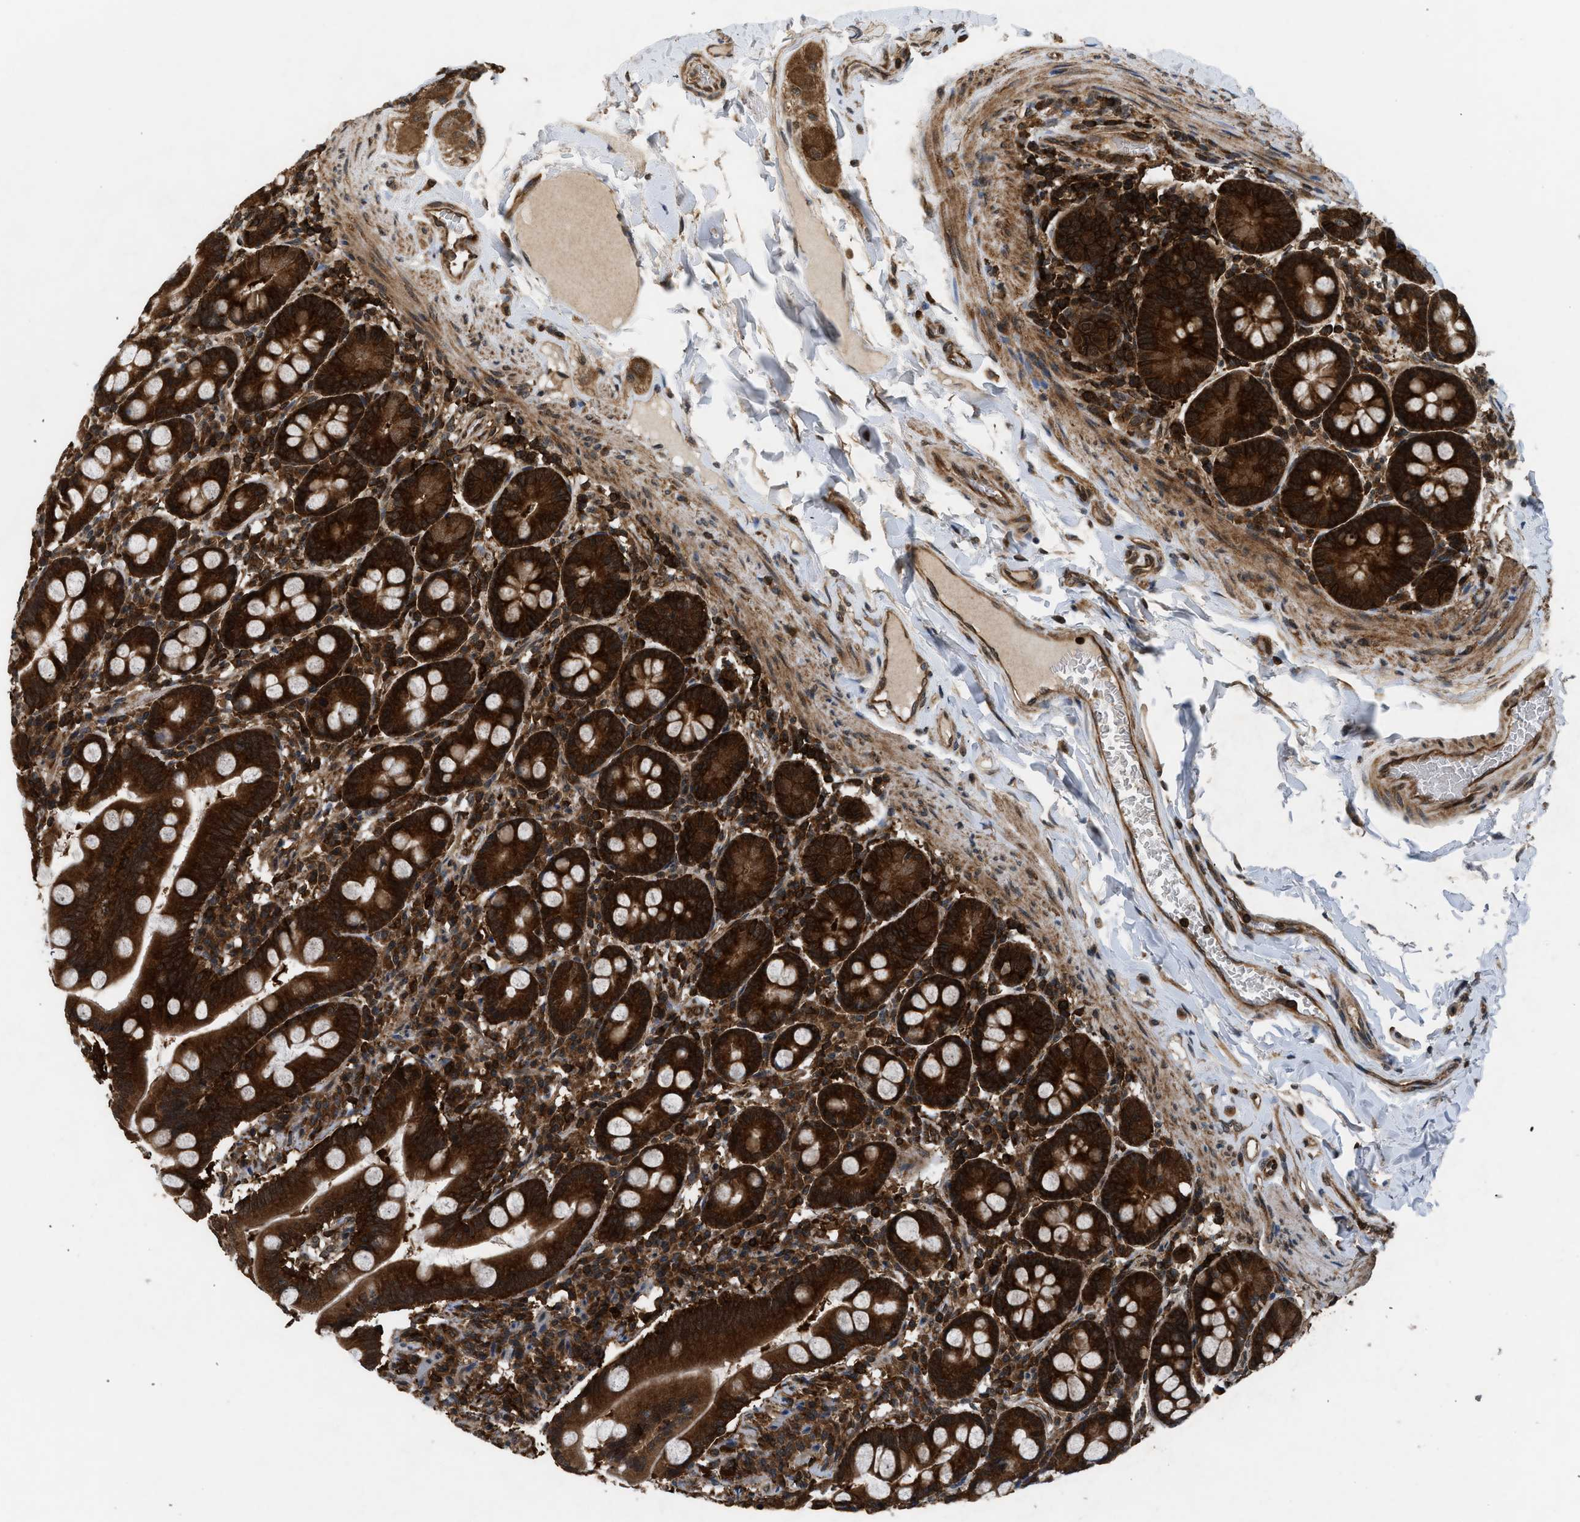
{"staining": {"intensity": "strong", "quantity": ">75%", "location": "cytoplasmic/membranous"}, "tissue": "duodenum", "cell_type": "Glandular cells", "image_type": "normal", "snomed": [{"axis": "morphology", "description": "Normal tissue, NOS"}, {"axis": "topography", "description": "Duodenum"}], "caption": "Immunohistochemistry image of normal duodenum stained for a protein (brown), which demonstrates high levels of strong cytoplasmic/membranous expression in about >75% of glandular cells.", "gene": "OXSR1", "patient": {"sex": "male", "age": 50}}